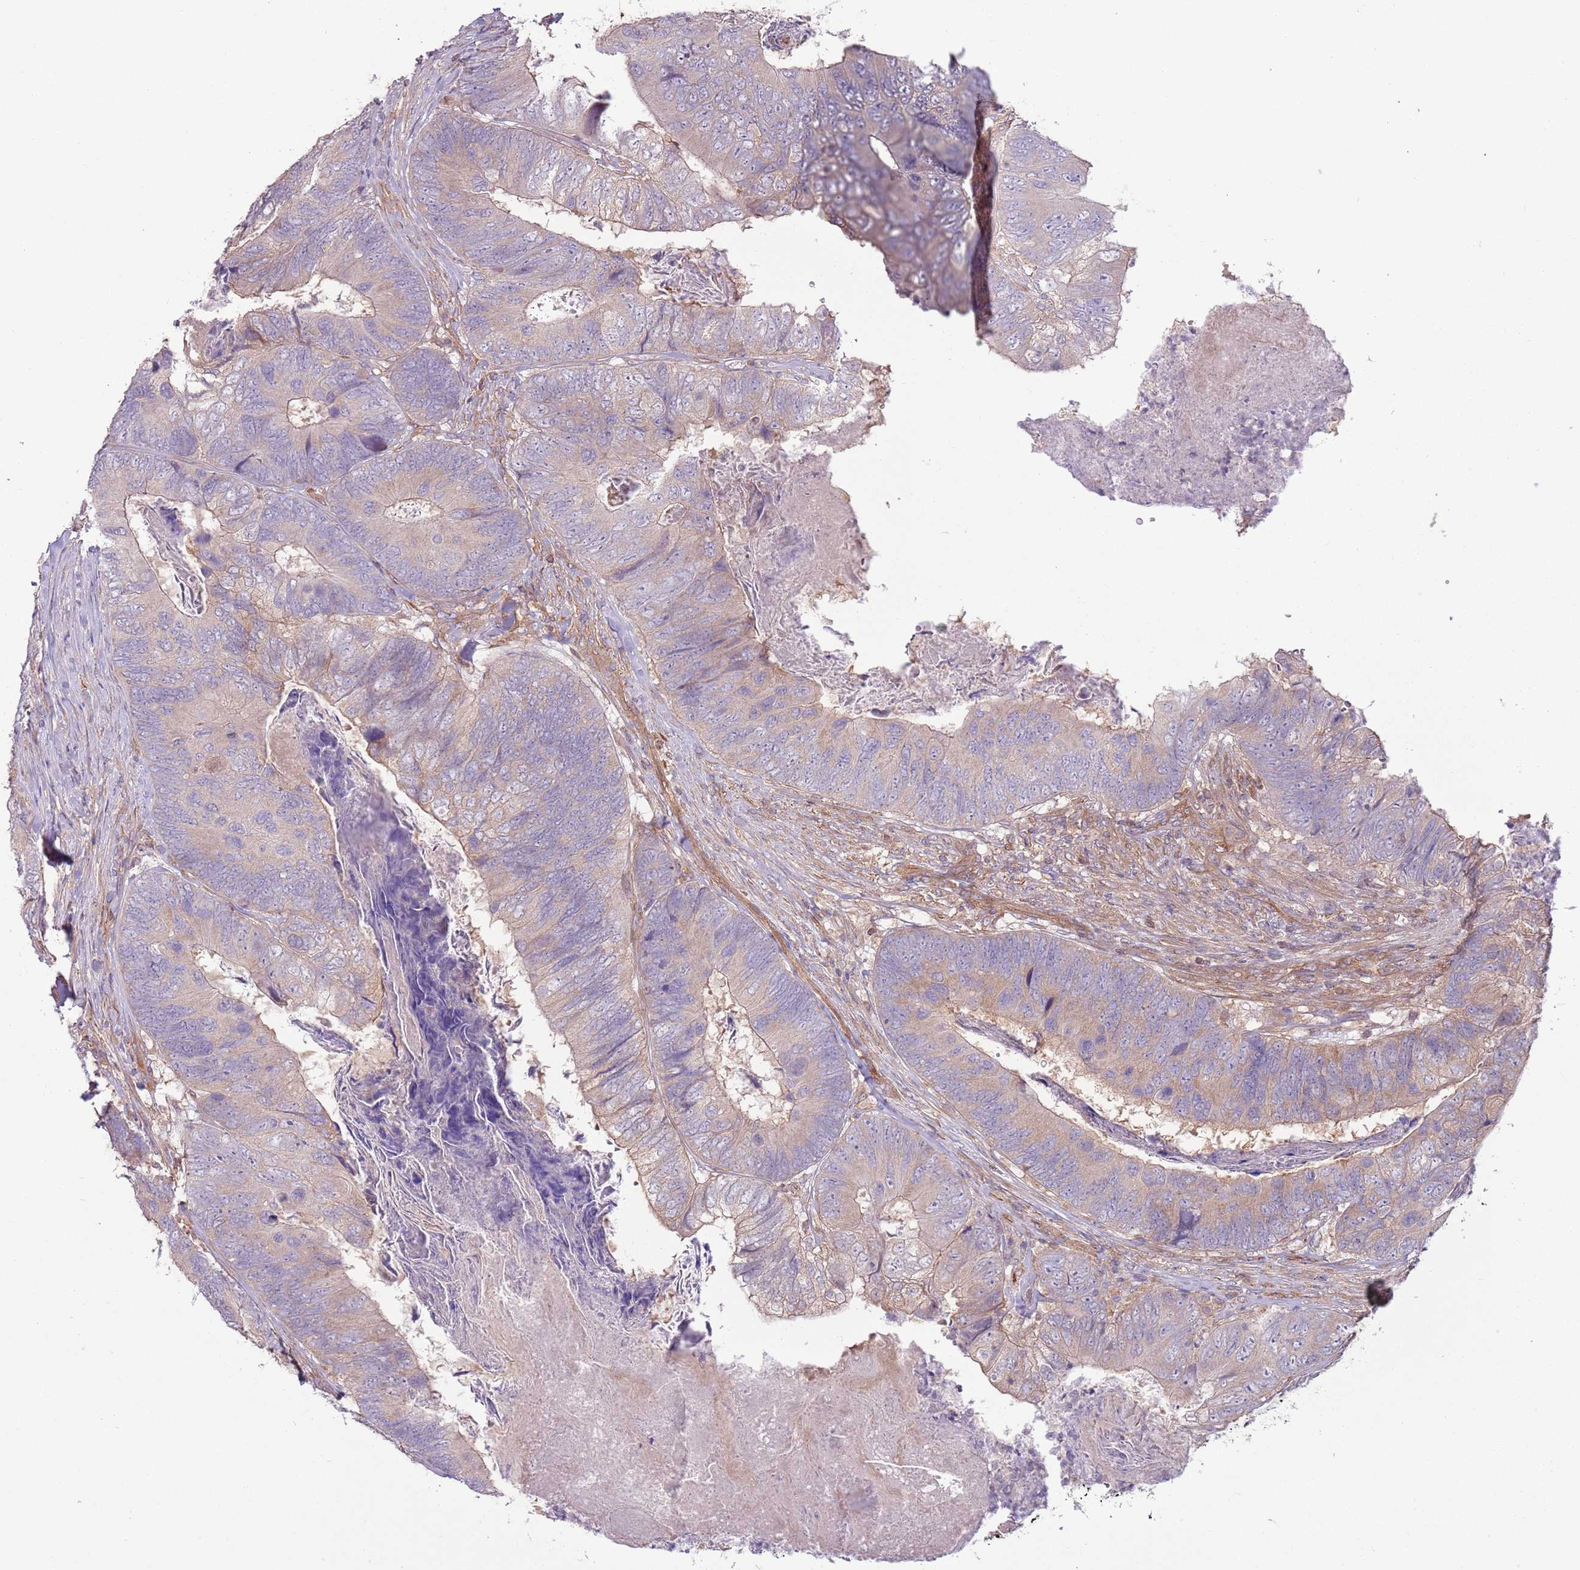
{"staining": {"intensity": "weak", "quantity": "25%-75%", "location": "cytoplasmic/membranous"}, "tissue": "colorectal cancer", "cell_type": "Tumor cells", "image_type": "cancer", "snomed": [{"axis": "morphology", "description": "Adenocarcinoma, NOS"}, {"axis": "topography", "description": "Colon"}], "caption": "Colorectal cancer (adenocarcinoma) tissue displays weak cytoplasmic/membranous positivity in about 25%-75% of tumor cells (IHC, brightfield microscopy, high magnification).", "gene": "LPIN2", "patient": {"sex": "female", "age": 67}}